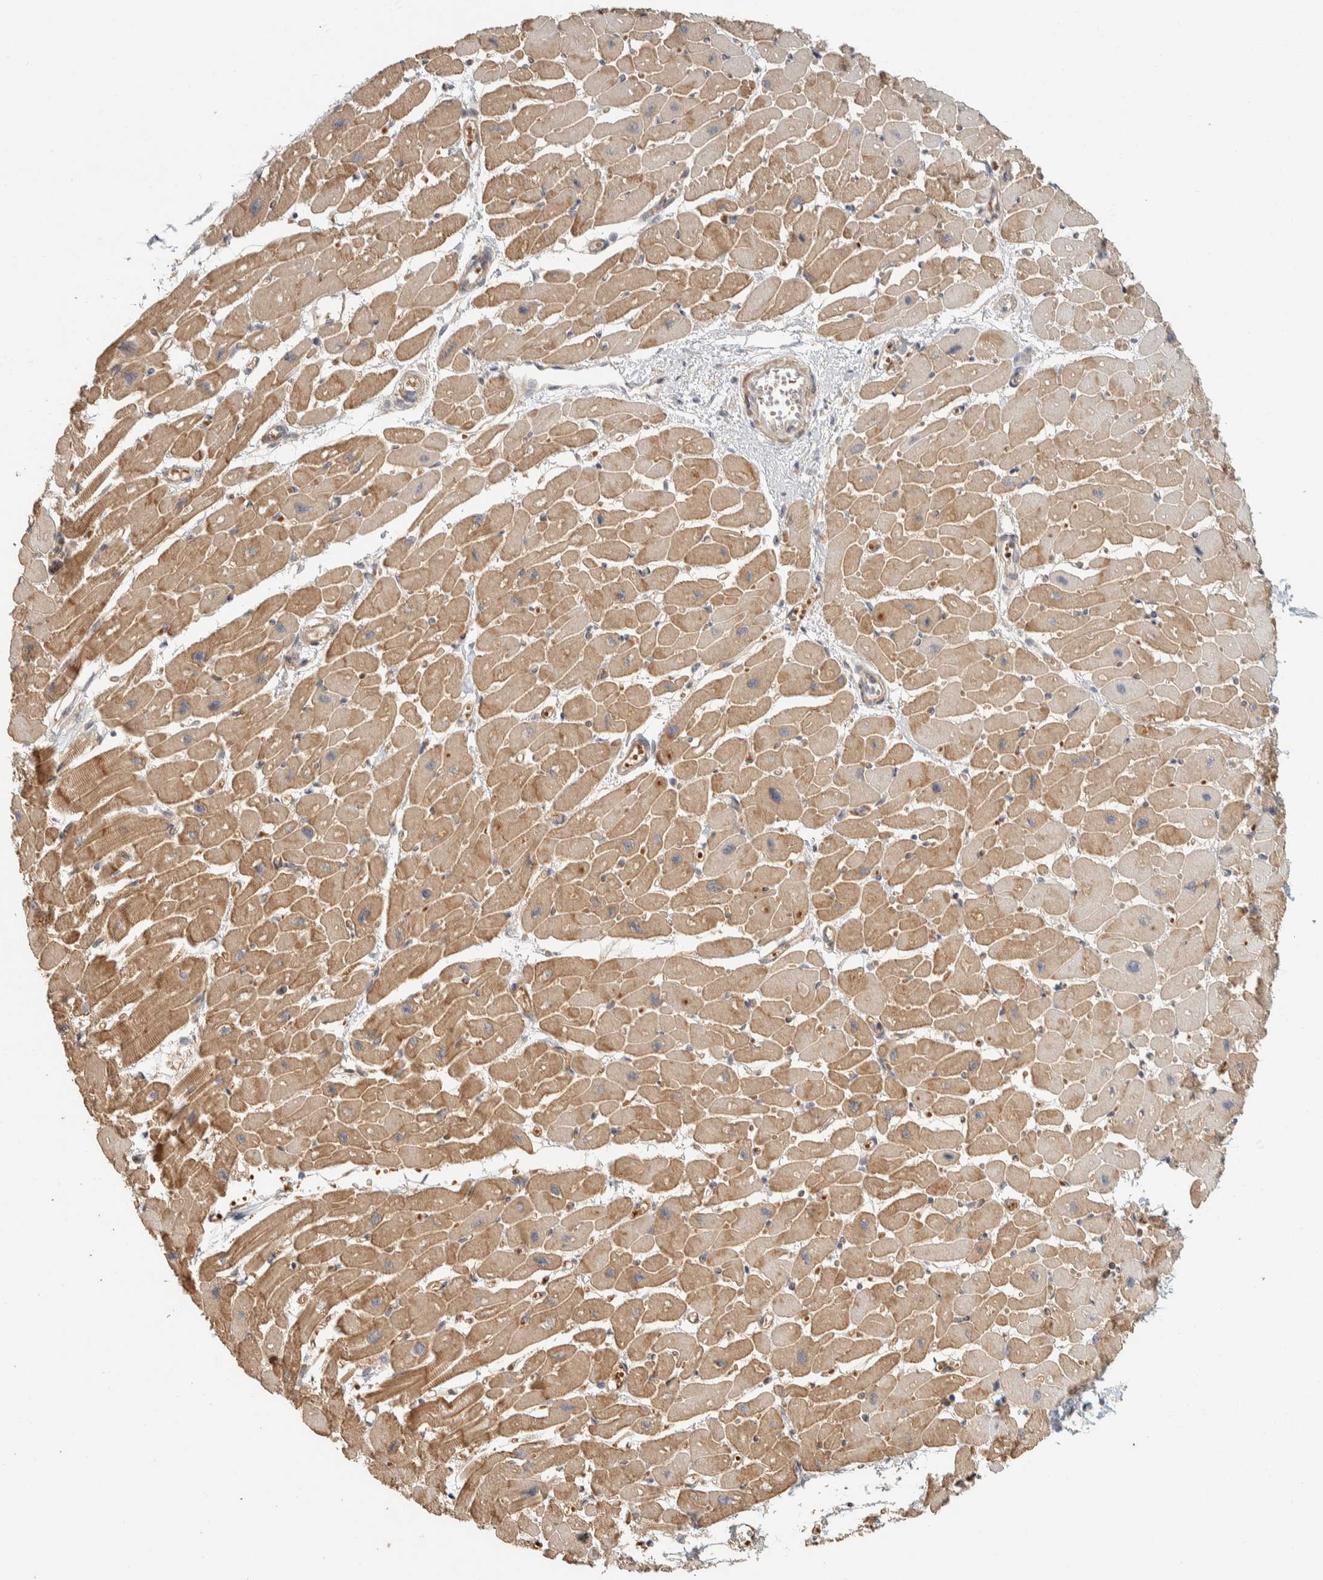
{"staining": {"intensity": "moderate", "quantity": ">75%", "location": "cytoplasmic/membranous"}, "tissue": "heart muscle", "cell_type": "Cardiomyocytes", "image_type": "normal", "snomed": [{"axis": "morphology", "description": "Normal tissue, NOS"}, {"axis": "topography", "description": "Heart"}], "caption": "Protein positivity by immunohistochemistry (IHC) exhibits moderate cytoplasmic/membranous positivity in about >75% of cardiomyocytes in normal heart muscle.", "gene": "ZBTB2", "patient": {"sex": "female", "age": 54}}